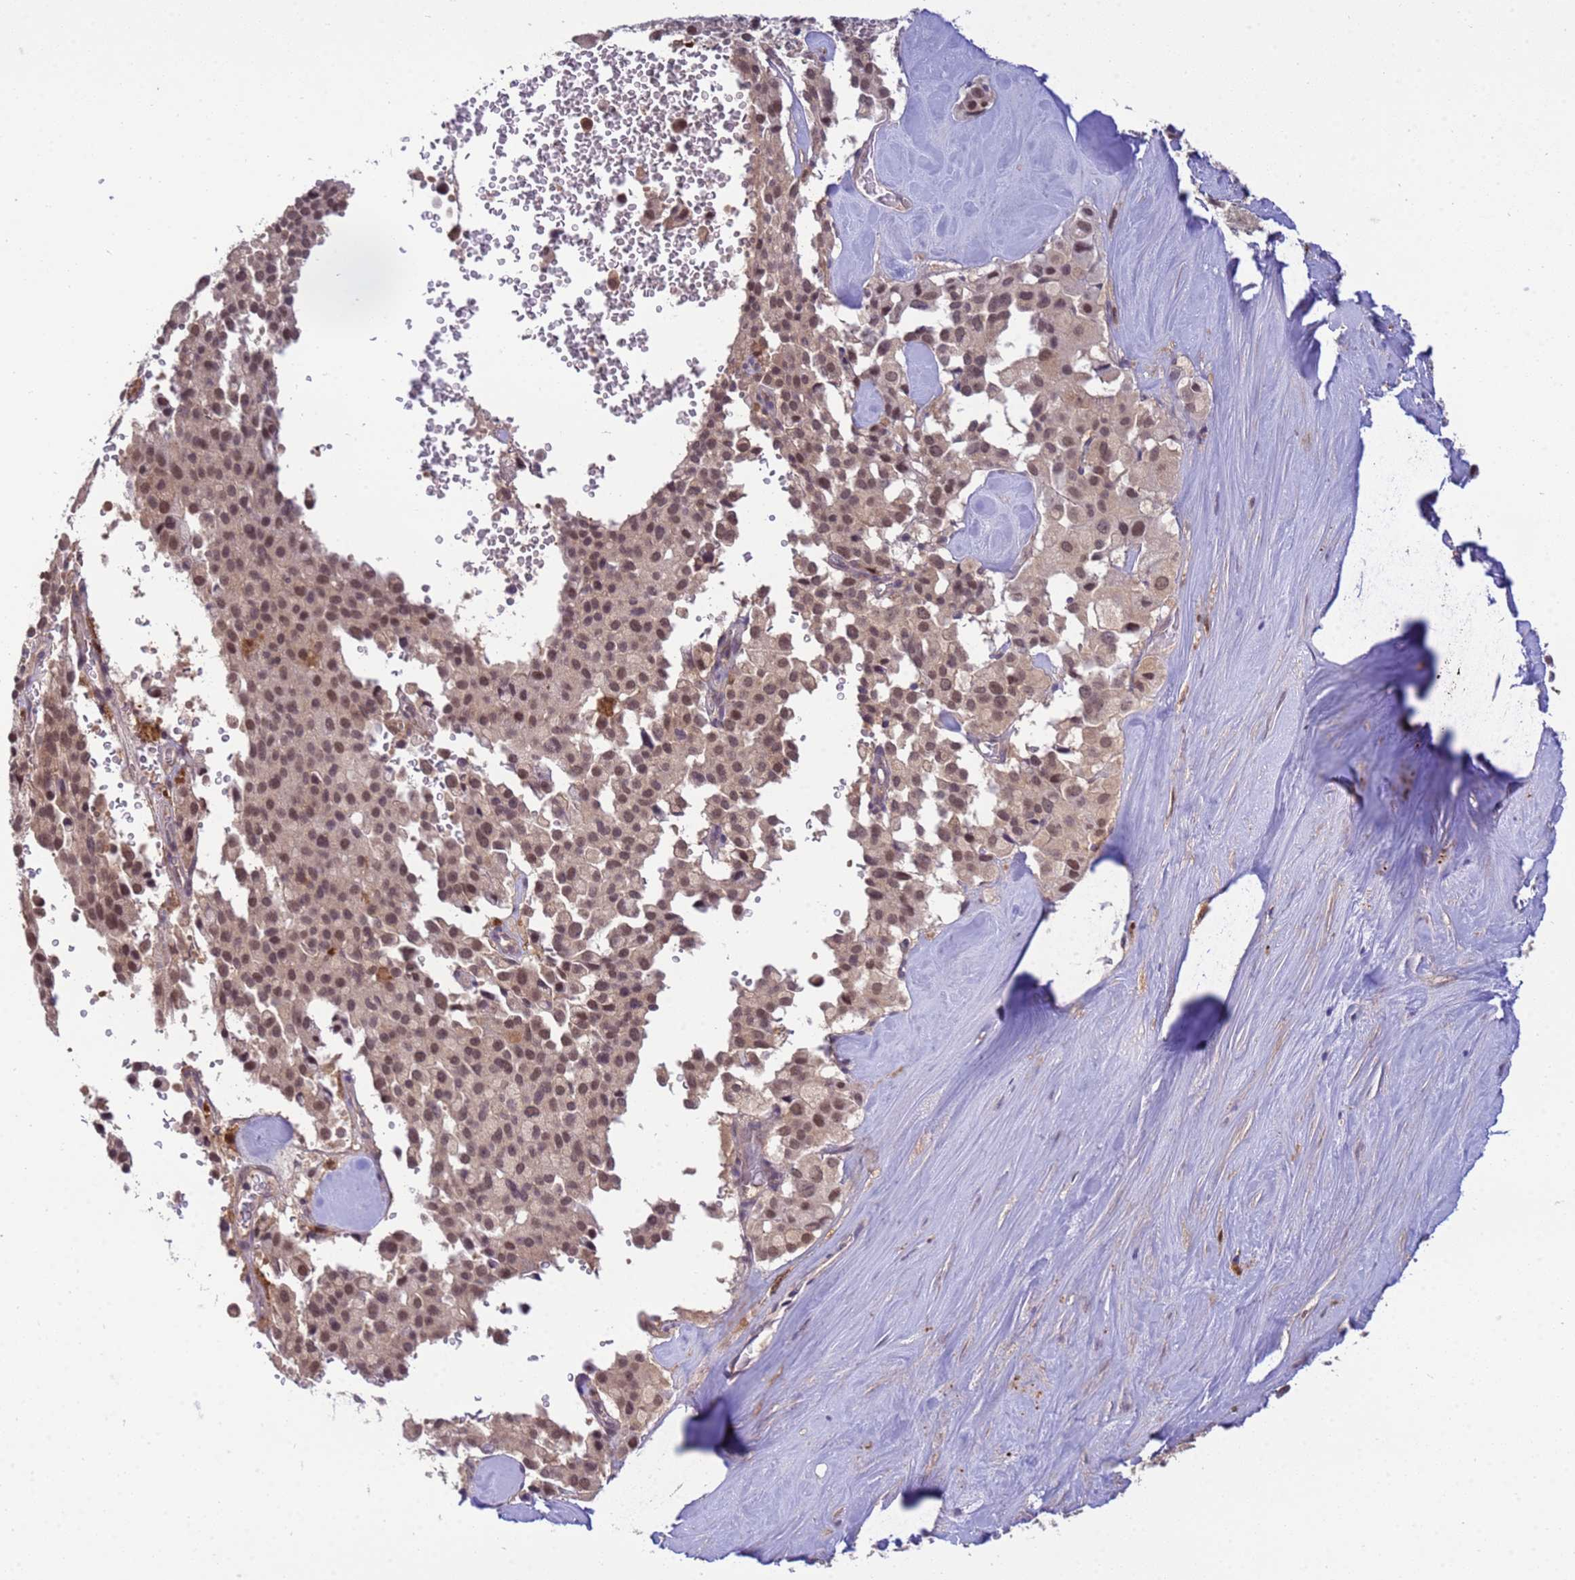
{"staining": {"intensity": "moderate", "quantity": ">75%", "location": "nuclear"}, "tissue": "pancreatic cancer", "cell_type": "Tumor cells", "image_type": "cancer", "snomed": [{"axis": "morphology", "description": "Adenocarcinoma, NOS"}, {"axis": "topography", "description": "Pancreas"}], "caption": "High-magnification brightfield microscopy of pancreatic adenocarcinoma stained with DAB (brown) and counterstained with hematoxylin (blue). tumor cells exhibit moderate nuclear staining is present in about>75% of cells.", "gene": "NPEPPS", "patient": {"sex": "male", "age": 65}}